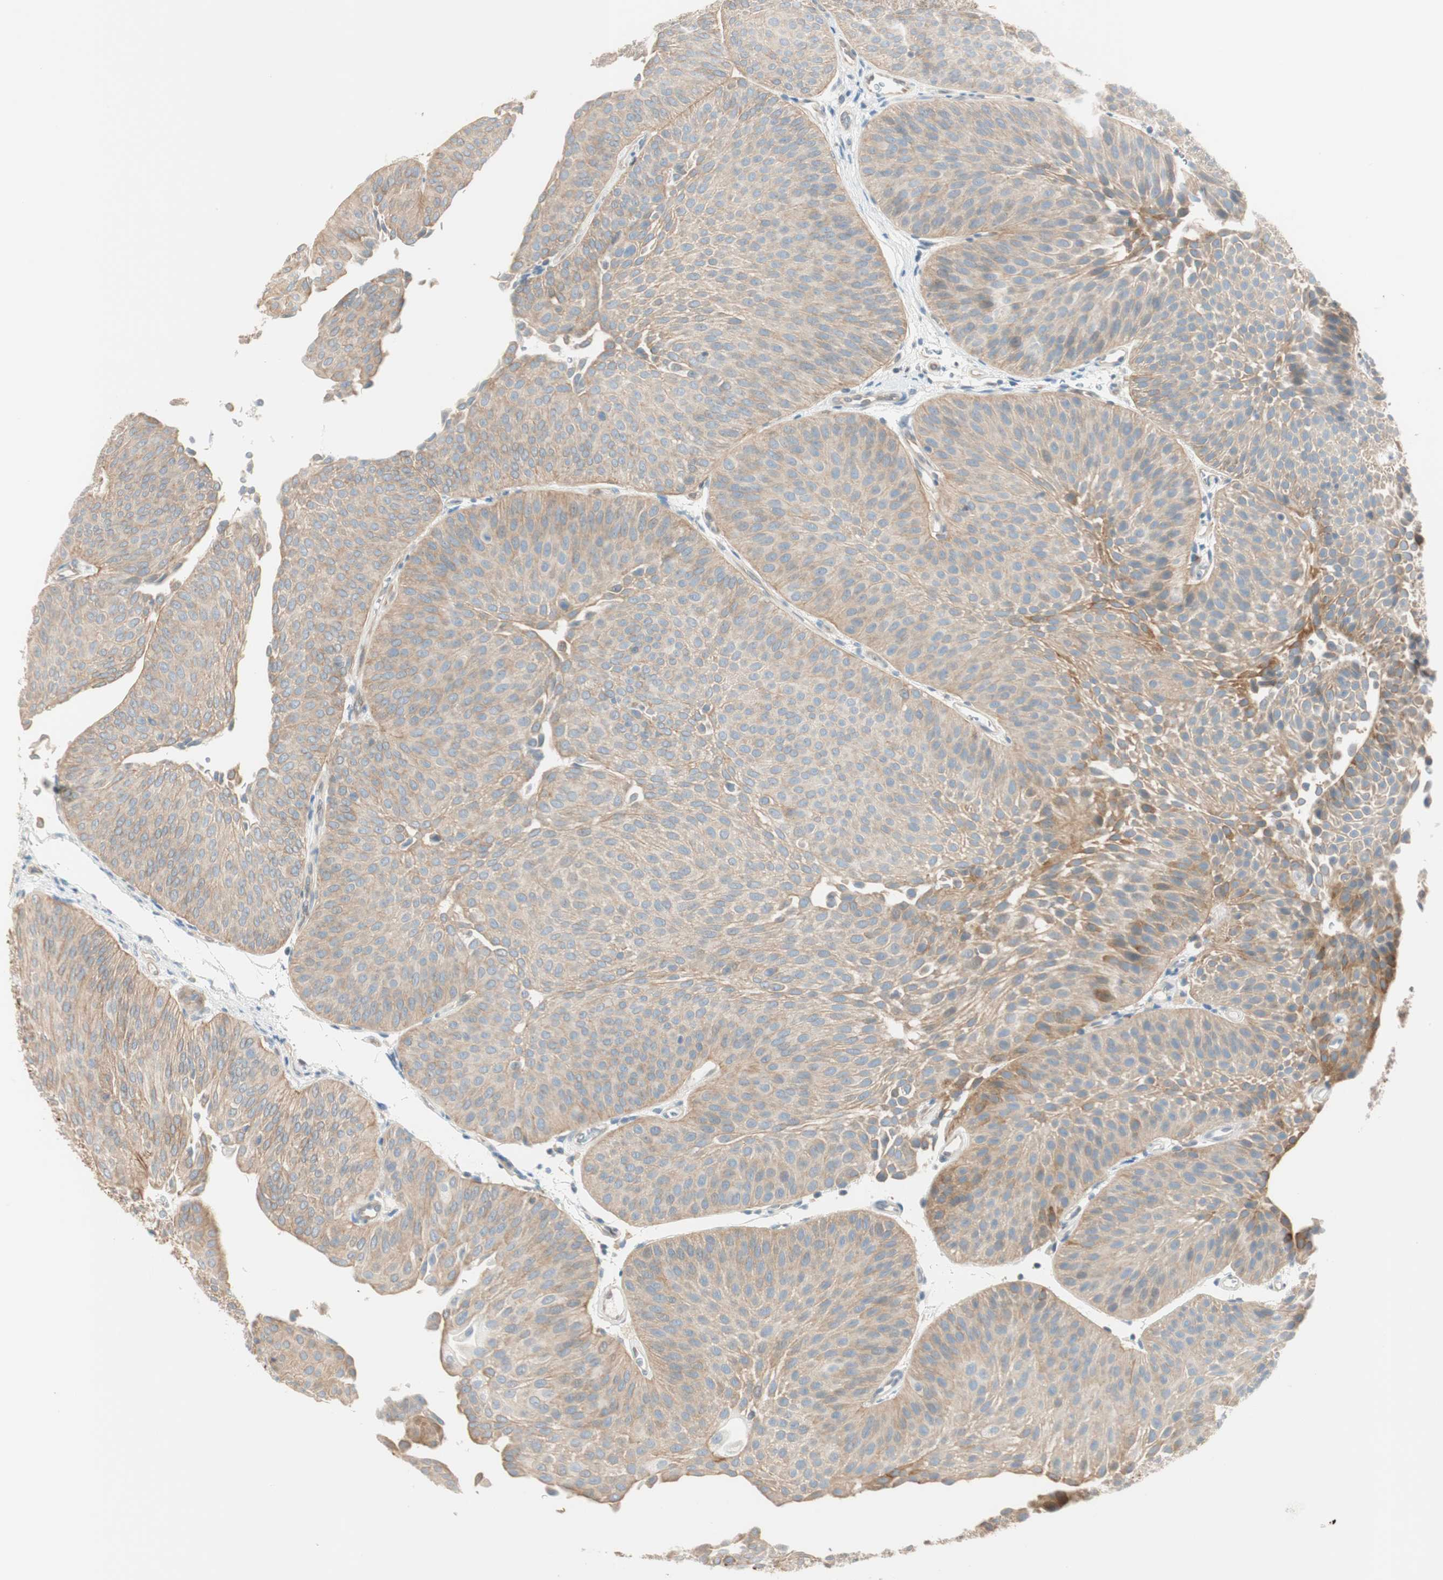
{"staining": {"intensity": "weak", "quantity": ">75%", "location": "cytoplasmic/membranous"}, "tissue": "urothelial cancer", "cell_type": "Tumor cells", "image_type": "cancer", "snomed": [{"axis": "morphology", "description": "Urothelial carcinoma, Low grade"}, {"axis": "topography", "description": "Urinary bladder"}], "caption": "A brown stain shows weak cytoplasmic/membranous positivity of a protein in human urothelial cancer tumor cells.", "gene": "CDK3", "patient": {"sex": "female", "age": 60}}